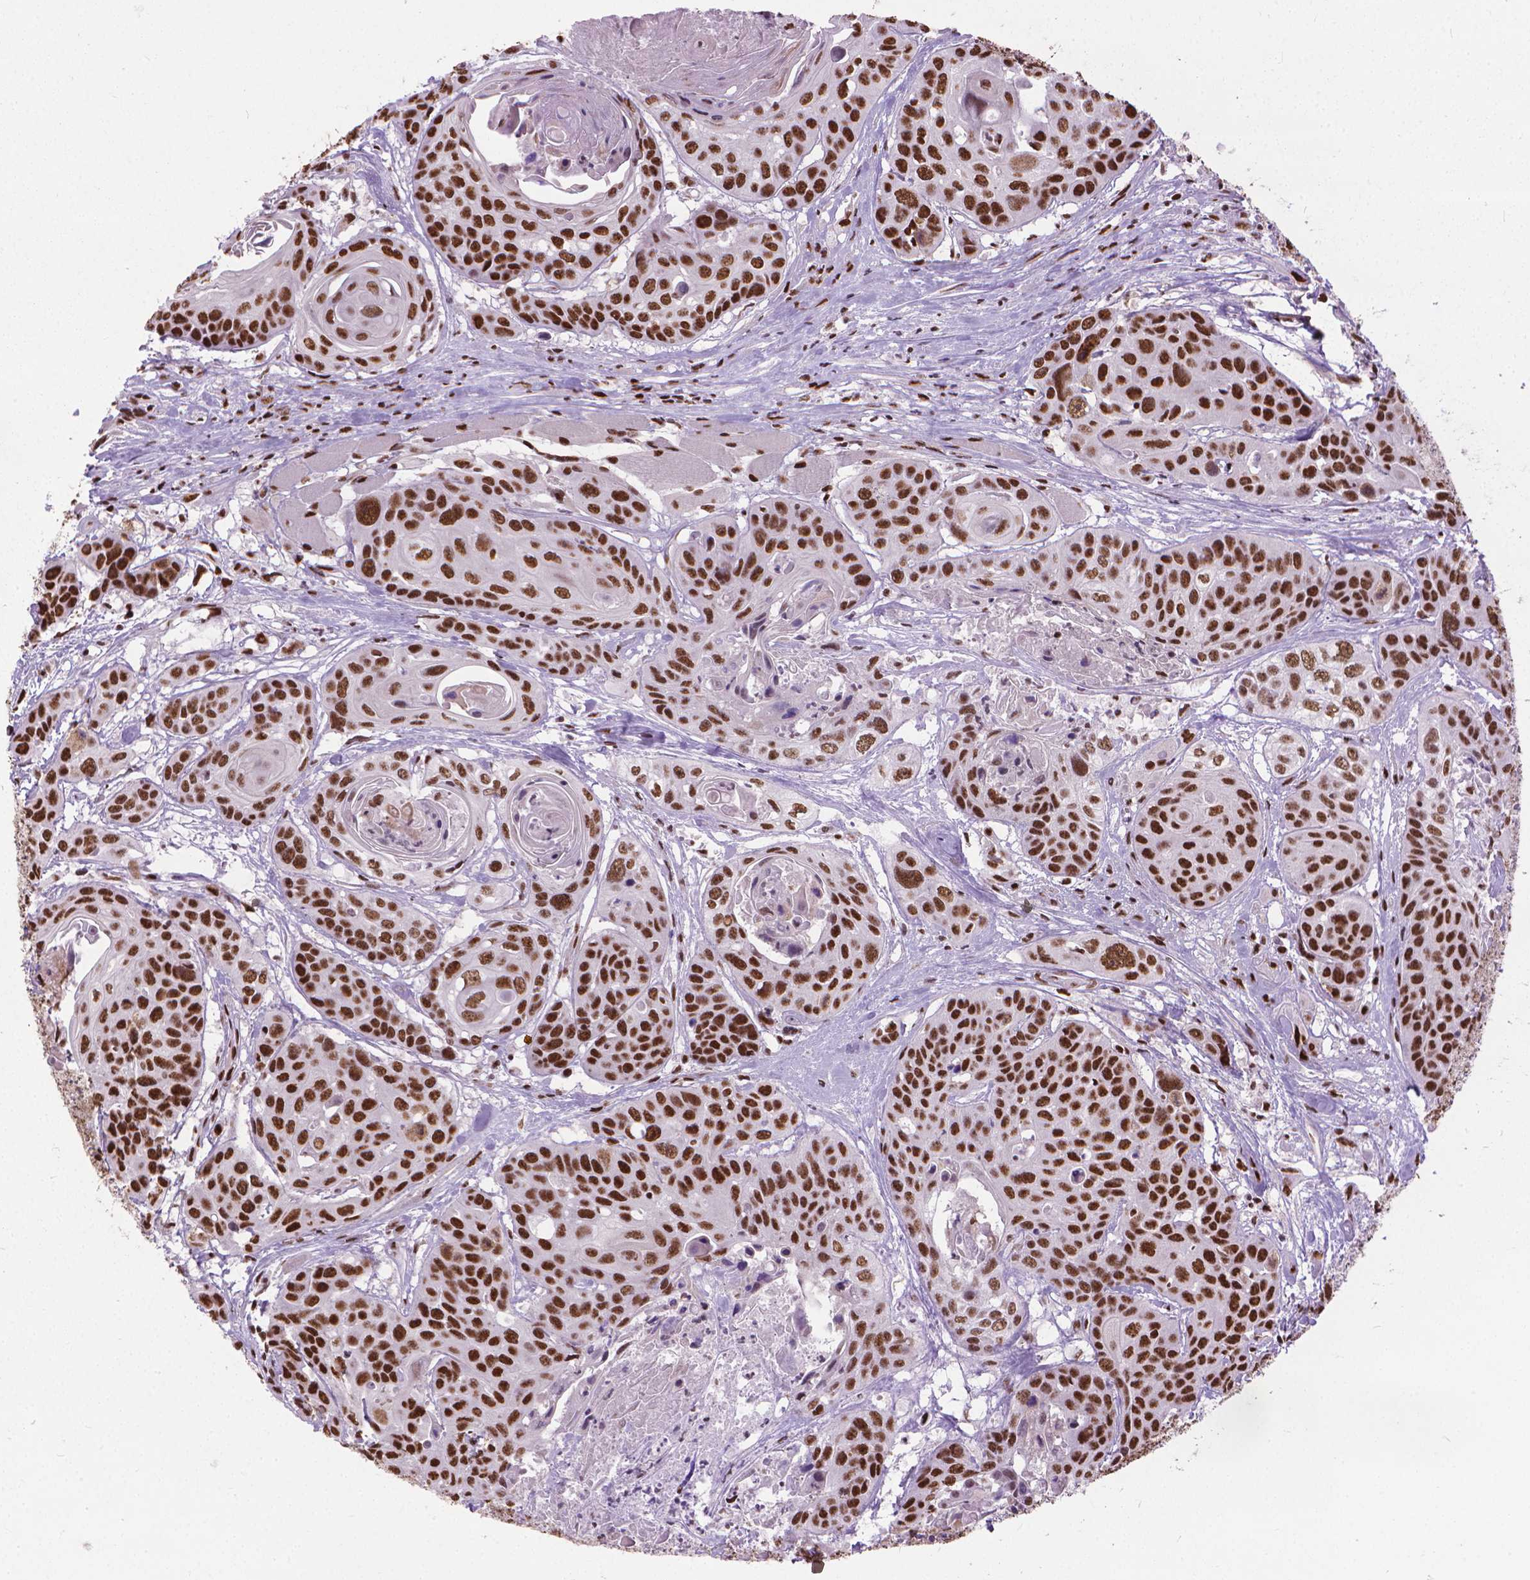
{"staining": {"intensity": "strong", "quantity": ">75%", "location": "nuclear"}, "tissue": "head and neck cancer", "cell_type": "Tumor cells", "image_type": "cancer", "snomed": [{"axis": "morphology", "description": "Squamous cell carcinoma, NOS"}, {"axis": "topography", "description": "Oral tissue"}, {"axis": "topography", "description": "Head-Neck"}], "caption": "High-magnification brightfield microscopy of head and neck cancer (squamous cell carcinoma) stained with DAB (3,3'-diaminobenzidine) (brown) and counterstained with hematoxylin (blue). tumor cells exhibit strong nuclear expression is seen in approximately>75% of cells. (DAB IHC, brown staining for protein, blue staining for nuclei).", "gene": "AKAP8", "patient": {"sex": "male", "age": 56}}